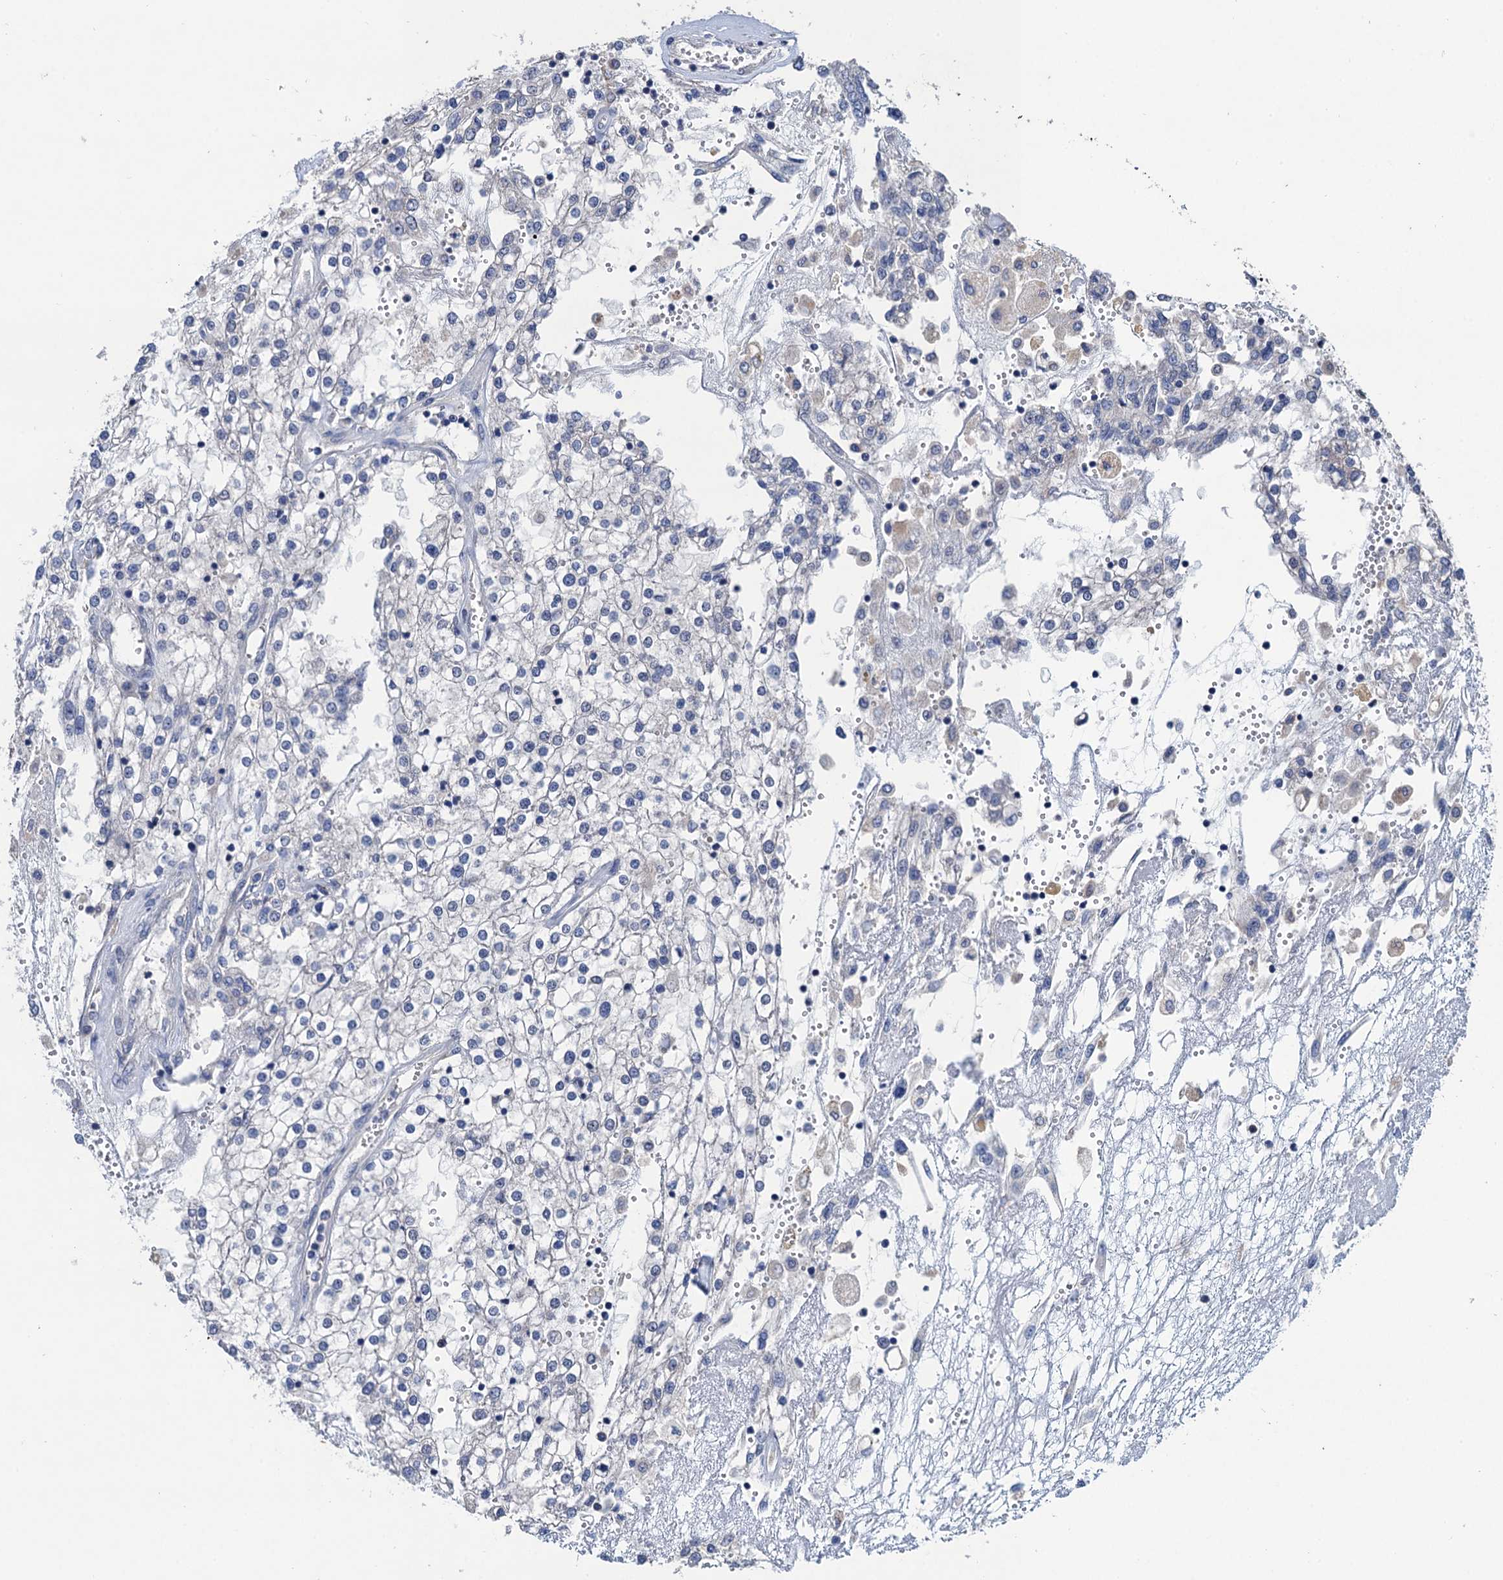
{"staining": {"intensity": "negative", "quantity": "none", "location": "none"}, "tissue": "renal cancer", "cell_type": "Tumor cells", "image_type": "cancer", "snomed": [{"axis": "morphology", "description": "Adenocarcinoma, NOS"}, {"axis": "topography", "description": "Kidney"}], "caption": "Immunohistochemistry (IHC) histopathology image of renal adenocarcinoma stained for a protein (brown), which shows no expression in tumor cells. (DAB immunohistochemistry with hematoxylin counter stain).", "gene": "TRAF7", "patient": {"sex": "female", "age": 52}}